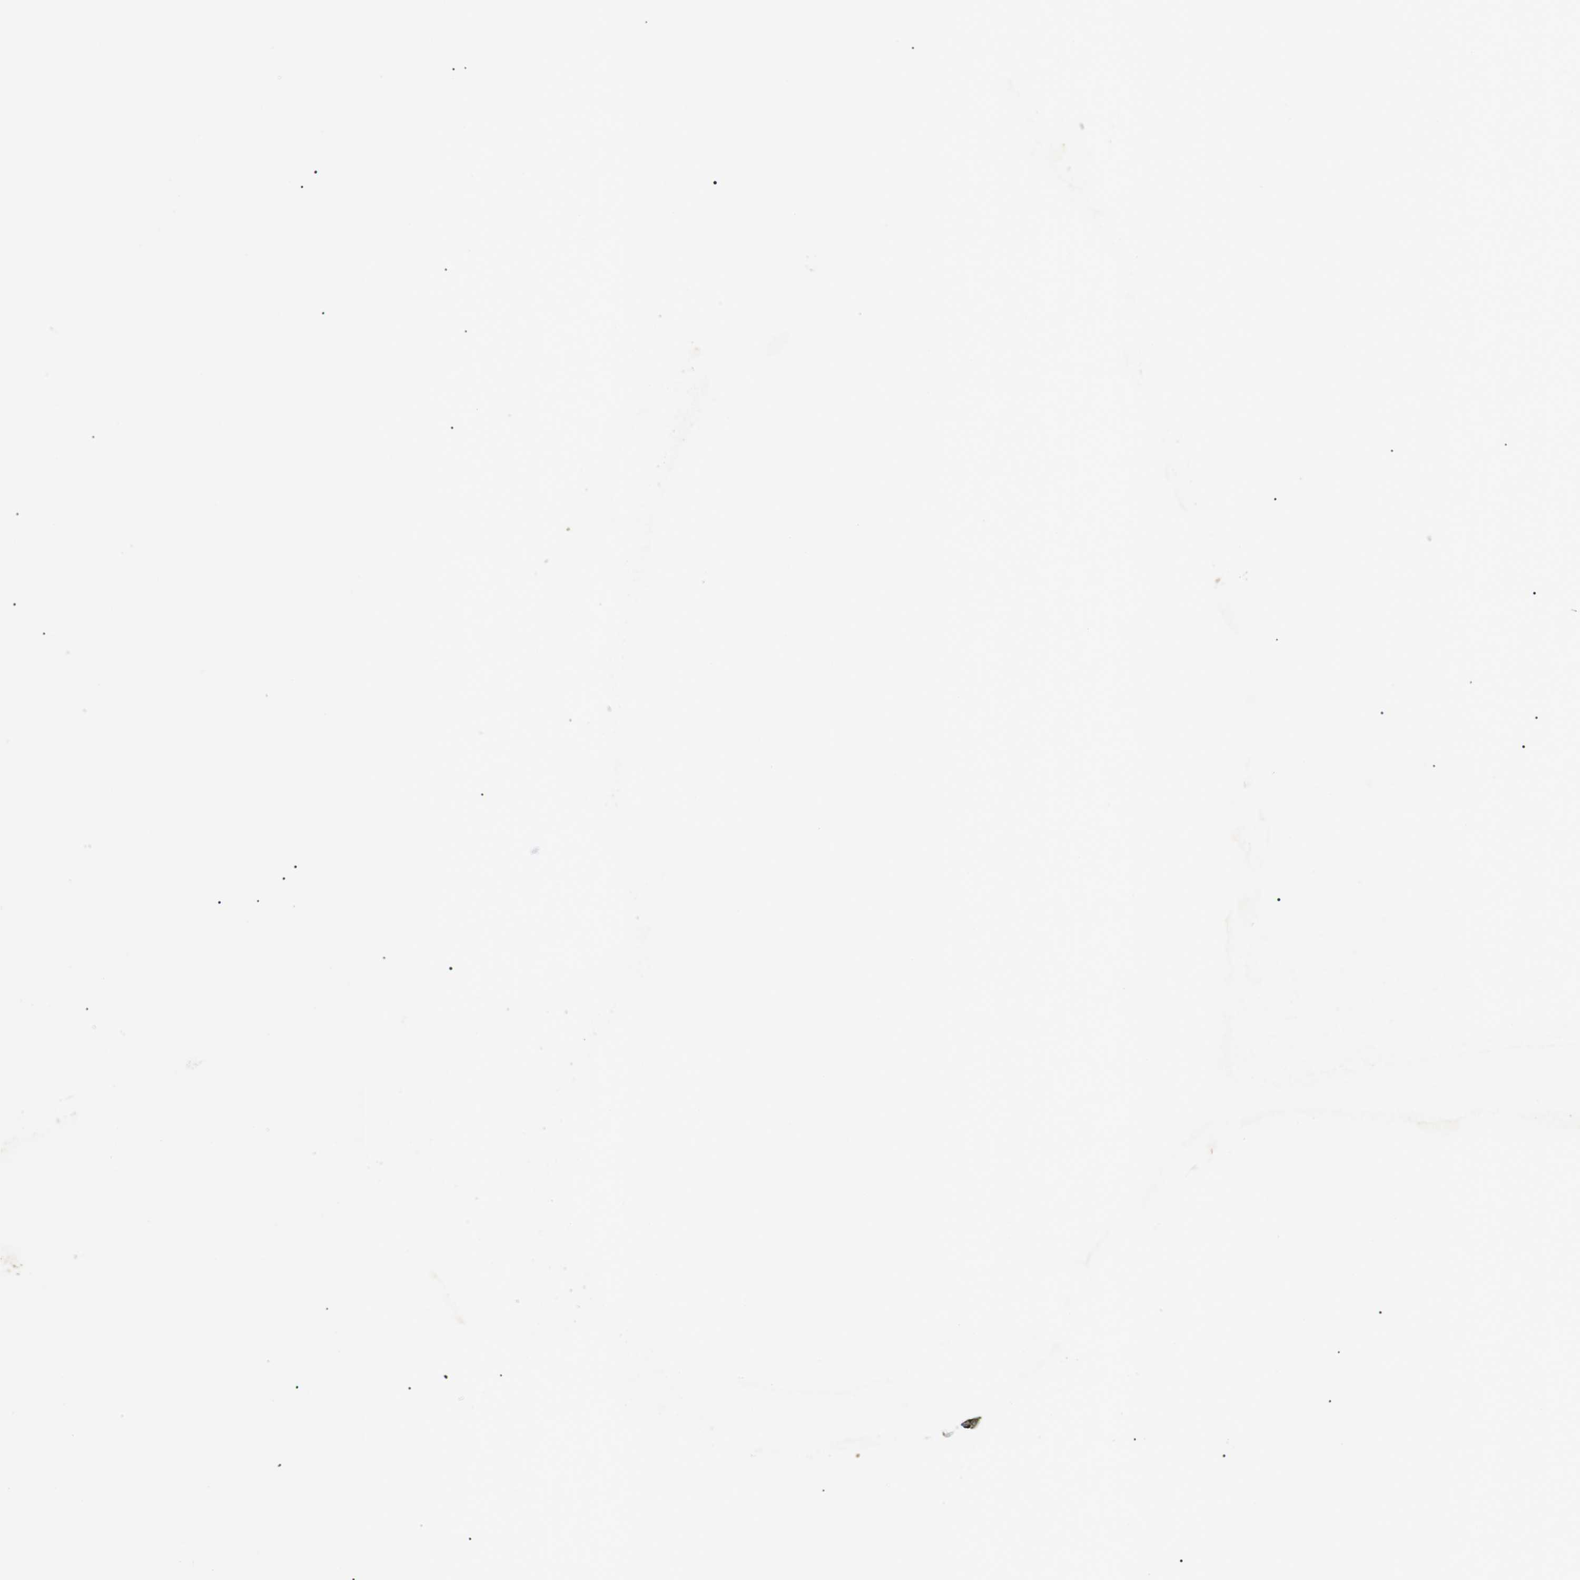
{"staining": {"intensity": "moderate", "quantity": ">75%", "location": "cytoplasmic/membranous"}, "tissue": "breast cancer", "cell_type": "Tumor cells", "image_type": "cancer", "snomed": [{"axis": "morphology", "description": "Normal tissue, NOS"}, {"axis": "morphology", "description": "Duct carcinoma"}, {"axis": "topography", "description": "Breast"}], "caption": "The photomicrograph shows staining of breast invasive ductal carcinoma, revealing moderate cytoplasmic/membranous protein expression (brown color) within tumor cells.", "gene": "TMEM74", "patient": {"sex": "female", "age": 40}}